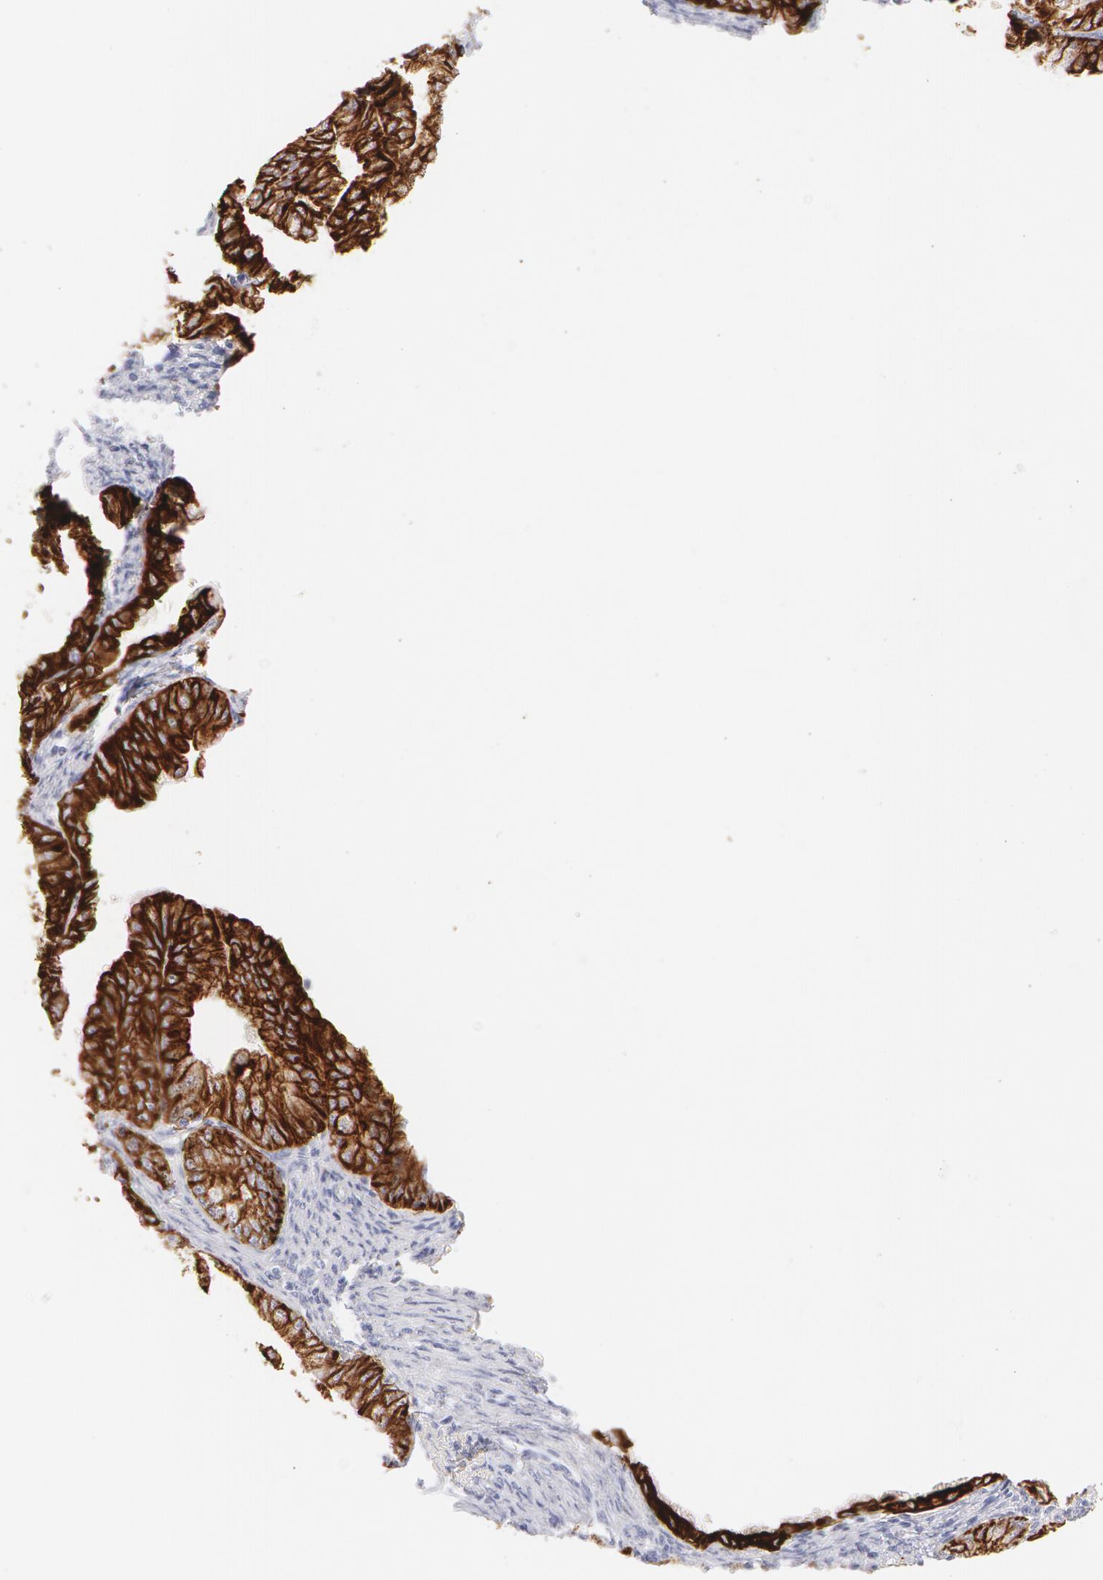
{"staining": {"intensity": "strong", "quantity": ">75%", "location": "cytoplasmic/membranous"}, "tissue": "endometrial cancer", "cell_type": "Tumor cells", "image_type": "cancer", "snomed": [{"axis": "morphology", "description": "Adenocarcinoma, NOS"}, {"axis": "topography", "description": "Endometrium"}], "caption": "IHC of adenocarcinoma (endometrial) exhibits high levels of strong cytoplasmic/membranous expression in approximately >75% of tumor cells.", "gene": "KRT8", "patient": {"sex": "female", "age": 76}}